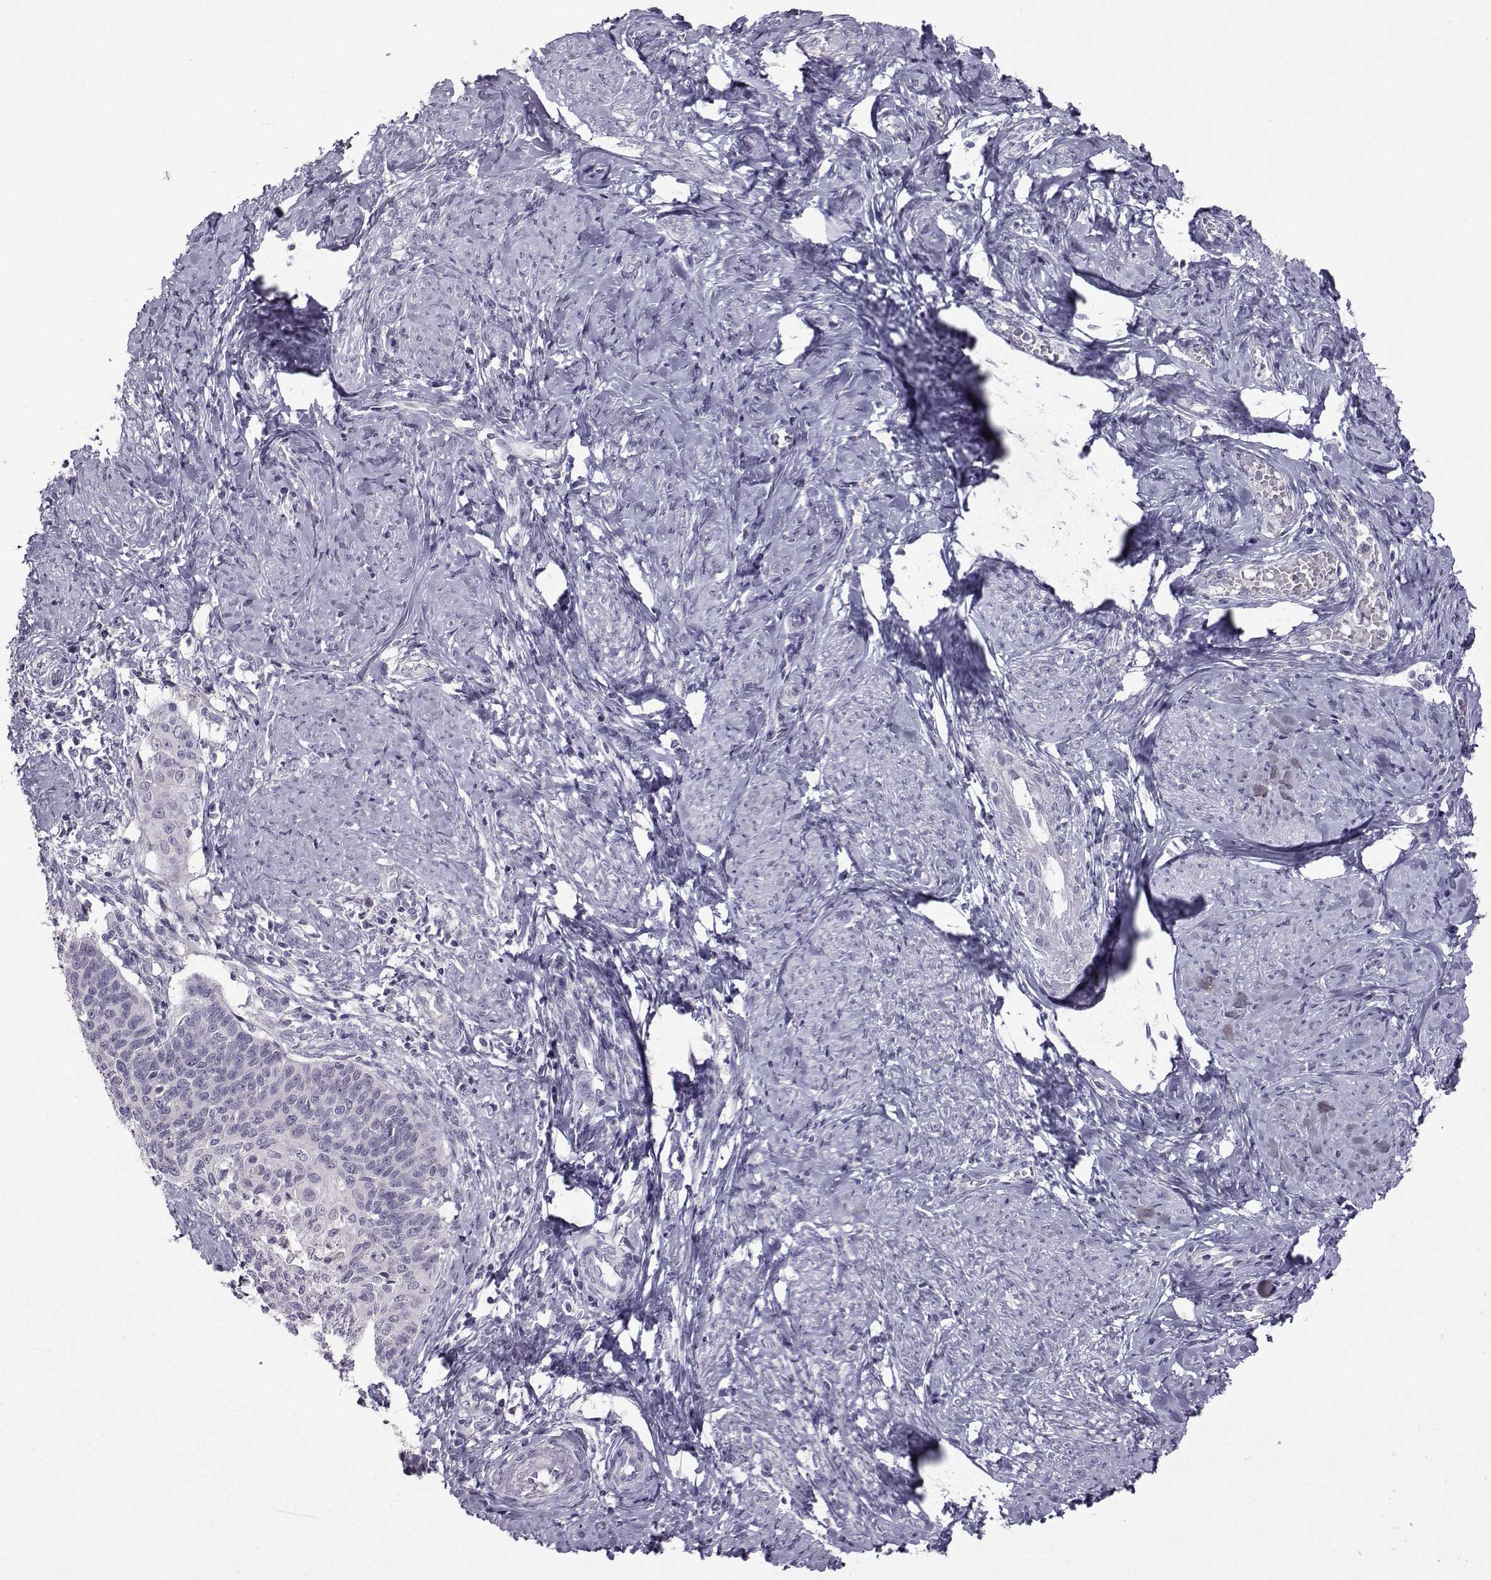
{"staining": {"intensity": "negative", "quantity": "none", "location": "none"}, "tissue": "cervical cancer", "cell_type": "Tumor cells", "image_type": "cancer", "snomed": [{"axis": "morphology", "description": "Normal tissue, NOS"}, {"axis": "morphology", "description": "Squamous cell carcinoma, NOS"}, {"axis": "topography", "description": "Cervix"}], "caption": "This is a histopathology image of immunohistochemistry staining of cervical cancer (squamous cell carcinoma), which shows no staining in tumor cells.", "gene": "CRYBB1", "patient": {"sex": "female", "age": 39}}